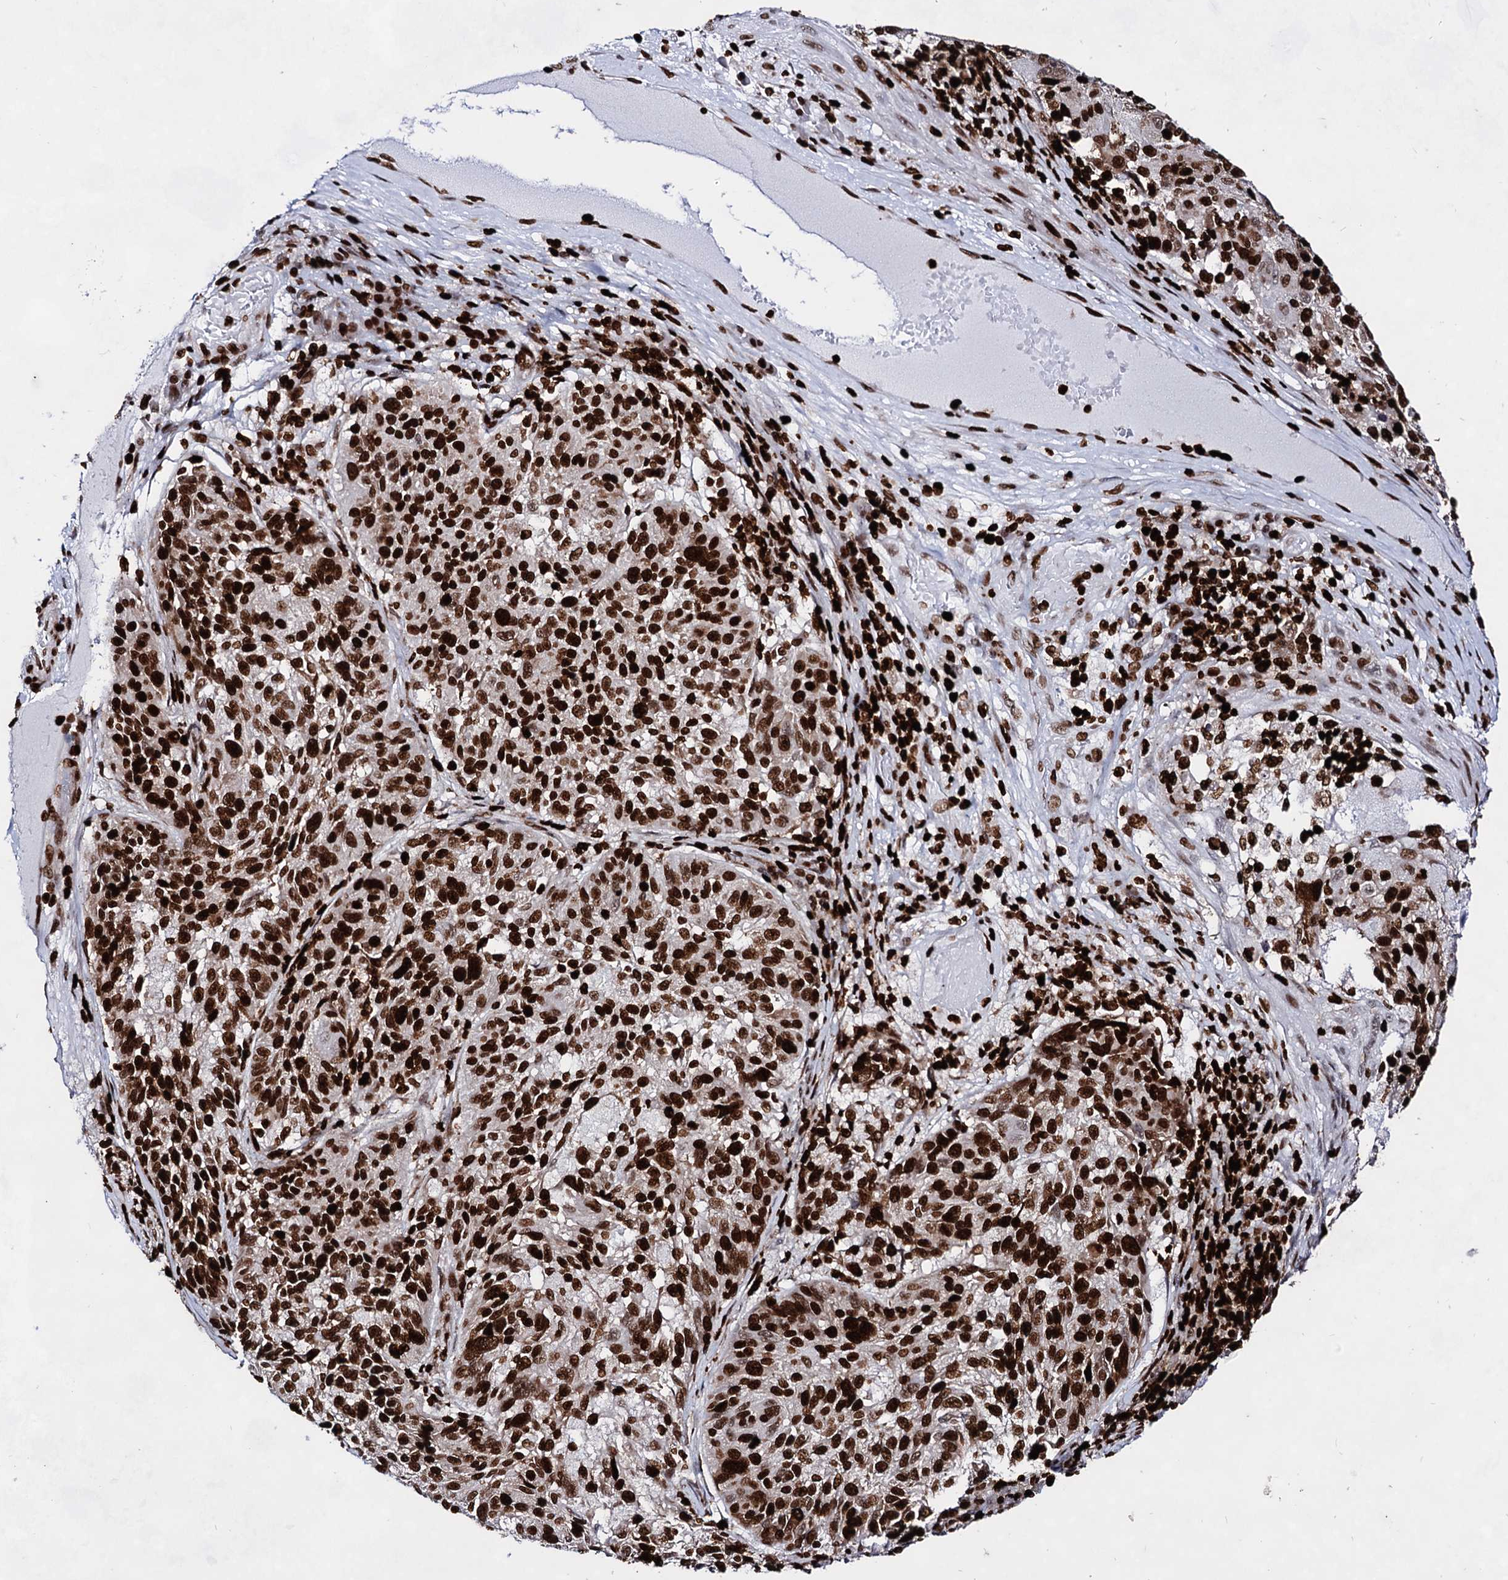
{"staining": {"intensity": "strong", "quantity": ">75%", "location": "nuclear"}, "tissue": "melanoma", "cell_type": "Tumor cells", "image_type": "cancer", "snomed": [{"axis": "morphology", "description": "Malignant melanoma, NOS"}, {"axis": "topography", "description": "Skin"}], "caption": "This photomicrograph shows IHC staining of human melanoma, with high strong nuclear positivity in about >75% of tumor cells.", "gene": "HMGB2", "patient": {"sex": "male", "age": 53}}